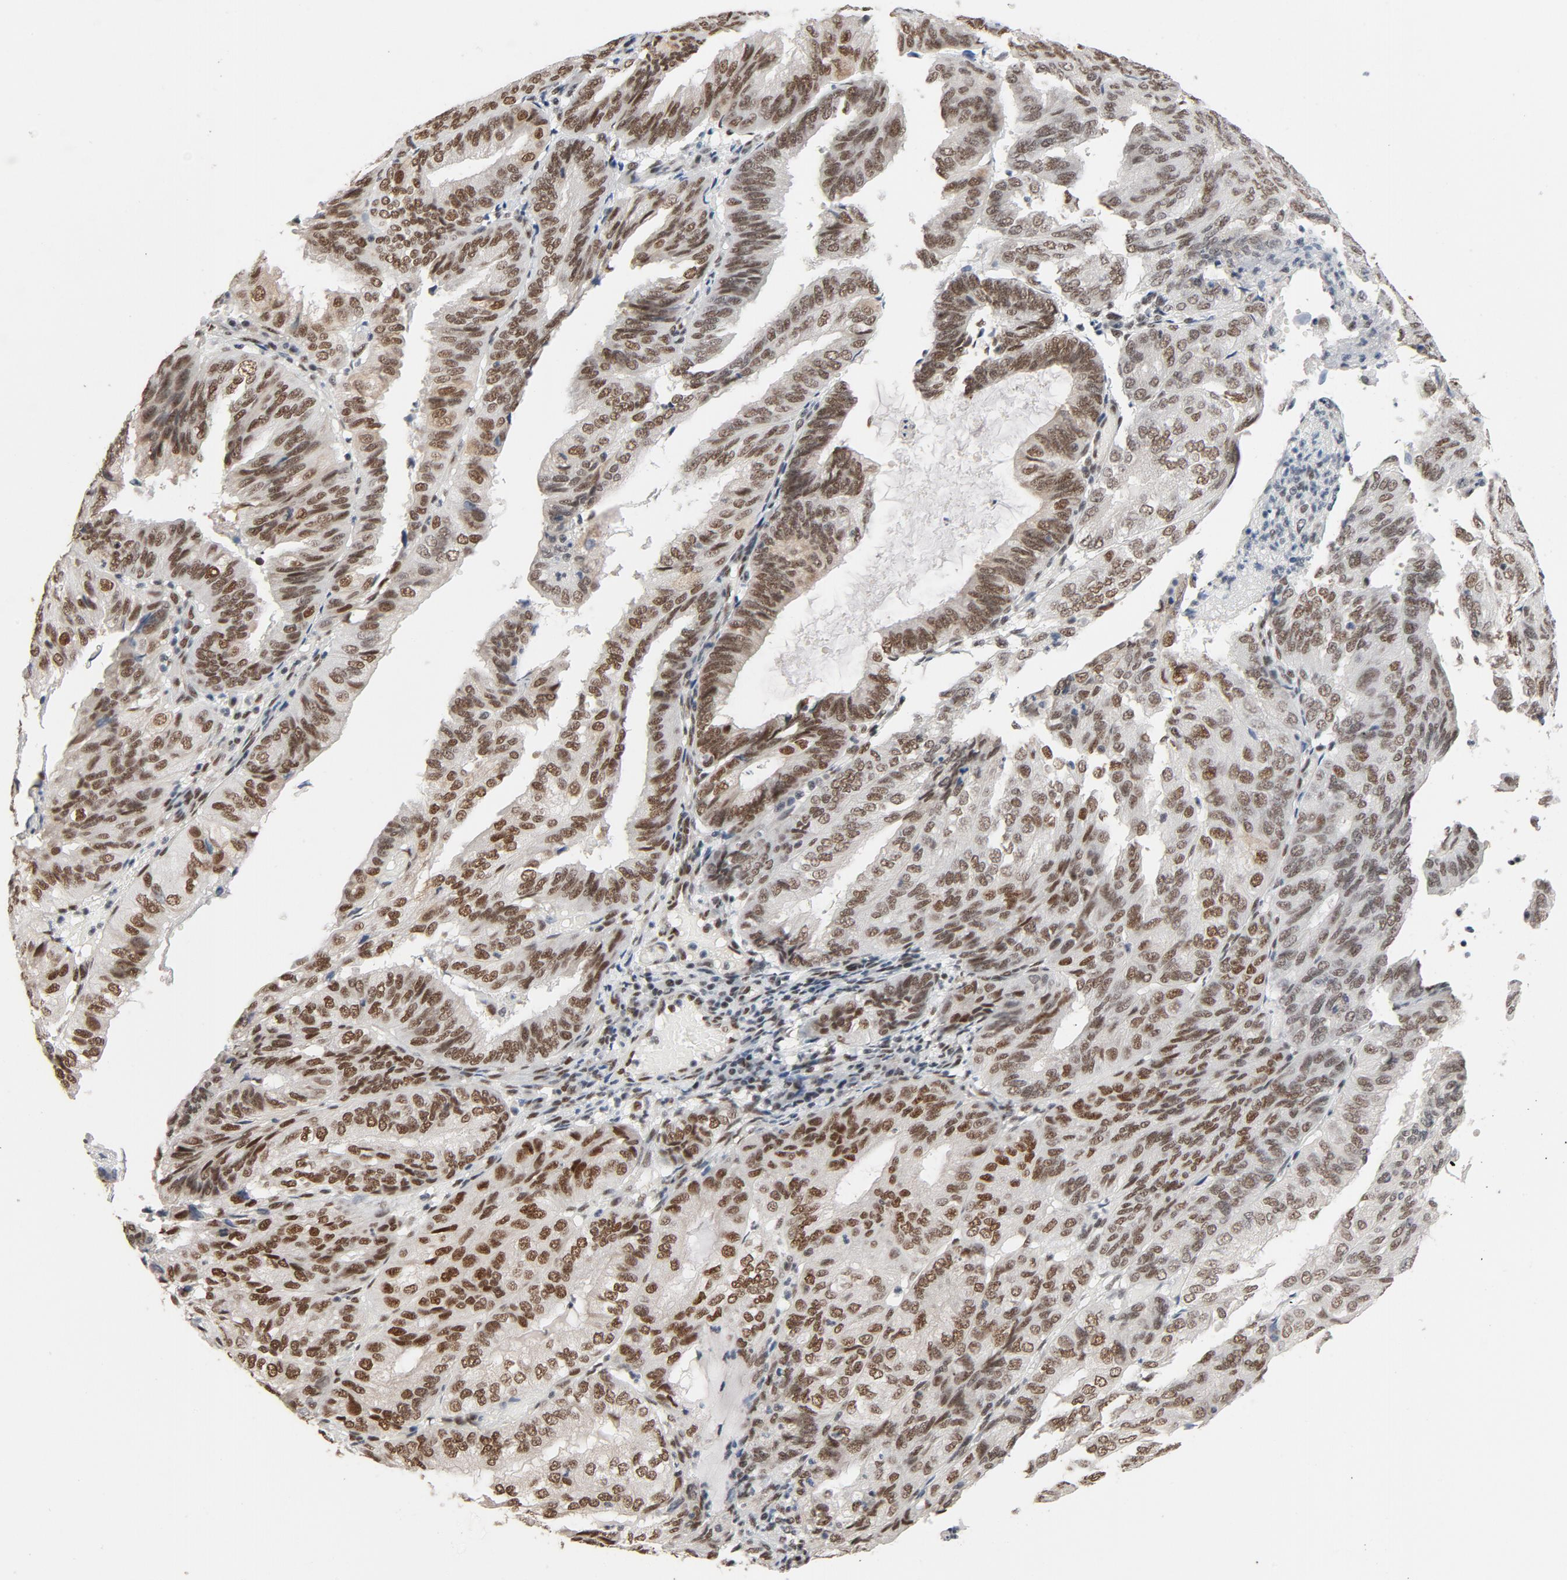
{"staining": {"intensity": "moderate", "quantity": ">75%", "location": "cytoplasmic/membranous,nuclear"}, "tissue": "endometrial cancer", "cell_type": "Tumor cells", "image_type": "cancer", "snomed": [{"axis": "morphology", "description": "Adenocarcinoma, NOS"}, {"axis": "topography", "description": "Endometrium"}], "caption": "DAB immunohistochemical staining of endometrial cancer exhibits moderate cytoplasmic/membranous and nuclear protein staining in about >75% of tumor cells.", "gene": "MRE11", "patient": {"sex": "female", "age": 59}}